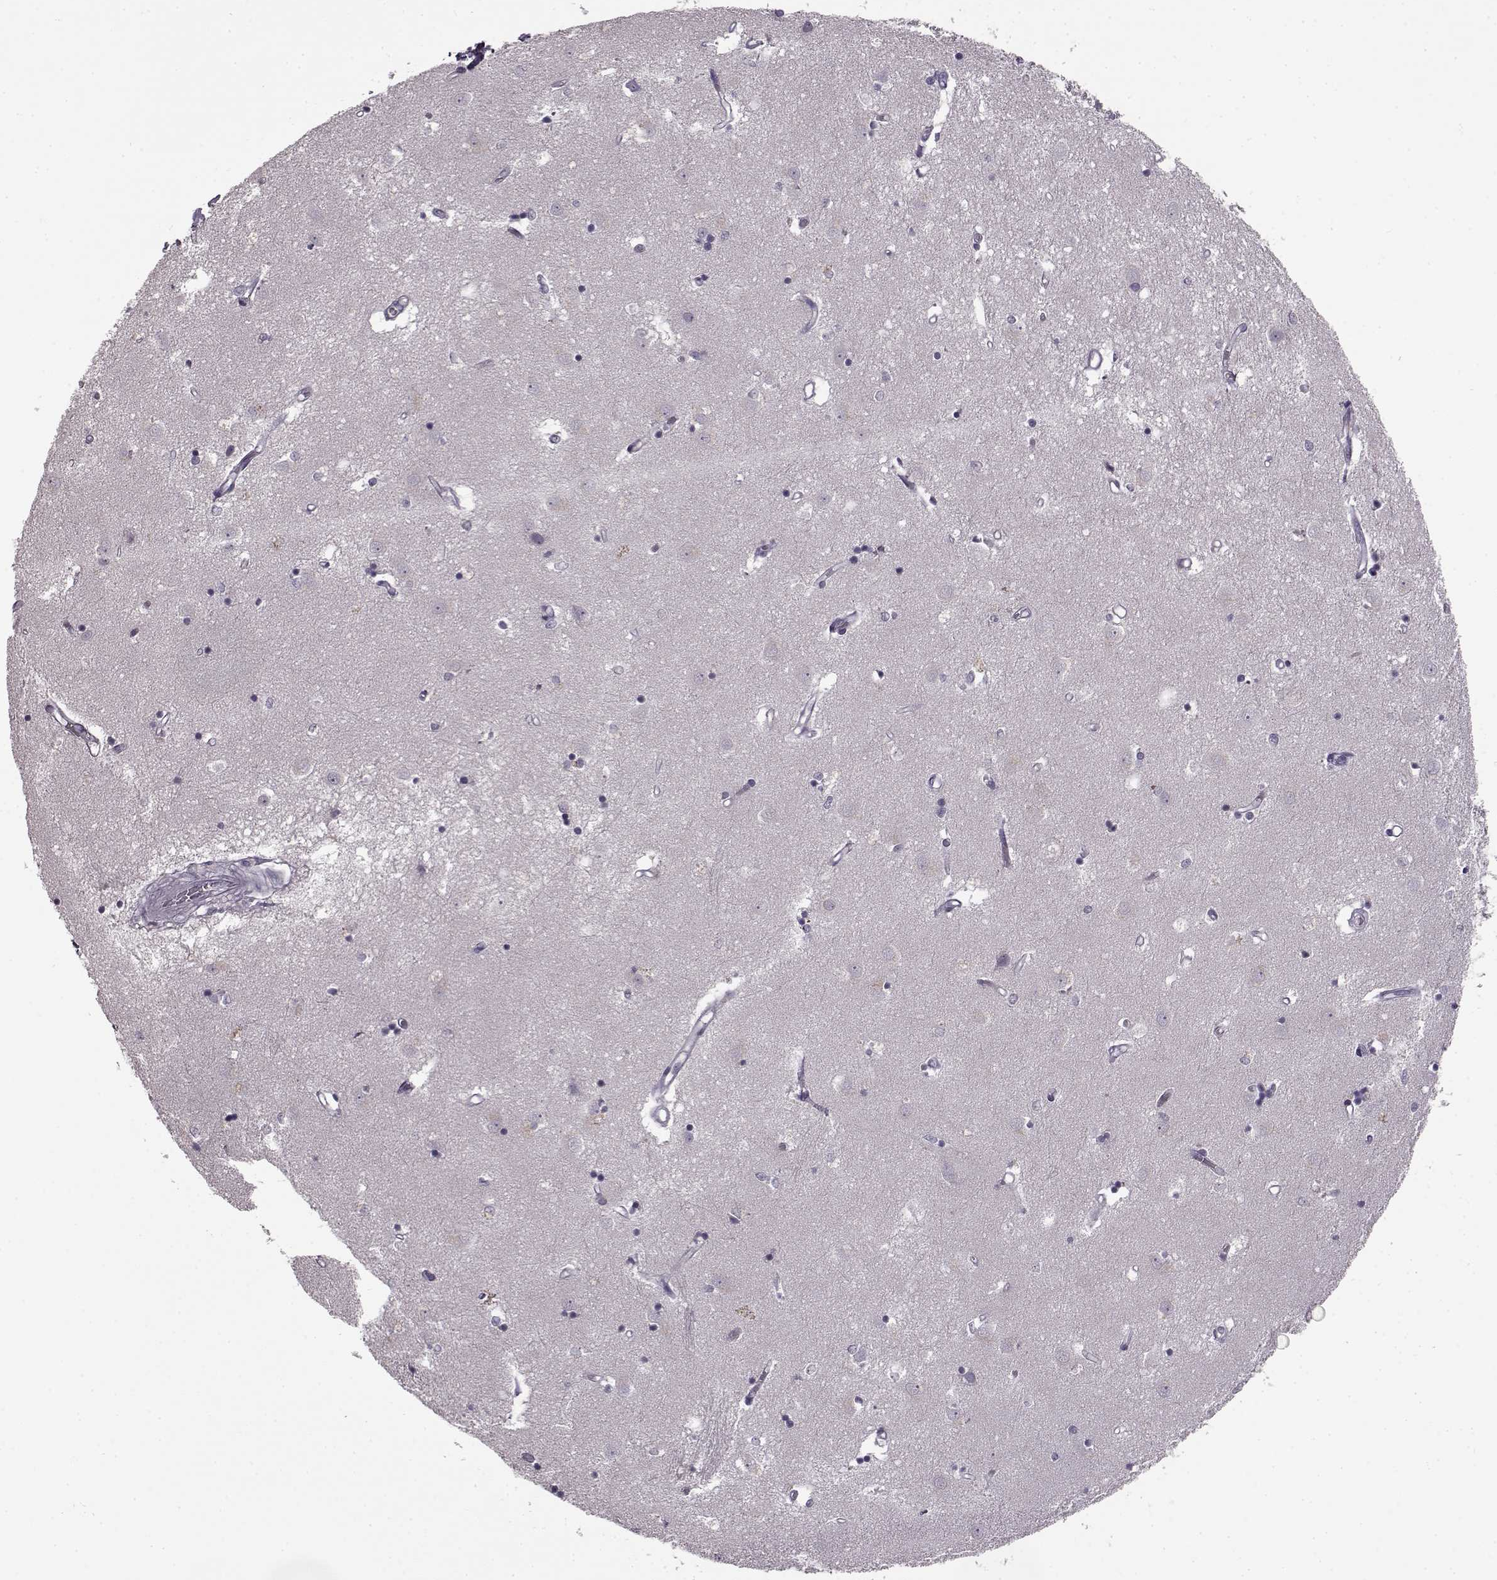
{"staining": {"intensity": "negative", "quantity": "none", "location": "none"}, "tissue": "caudate", "cell_type": "Glial cells", "image_type": "normal", "snomed": [{"axis": "morphology", "description": "Normal tissue, NOS"}, {"axis": "topography", "description": "Lateral ventricle wall"}], "caption": "This is an immunohistochemistry (IHC) photomicrograph of unremarkable human caudate. There is no positivity in glial cells.", "gene": "LHB", "patient": {"sex": "male", "age": 54}}